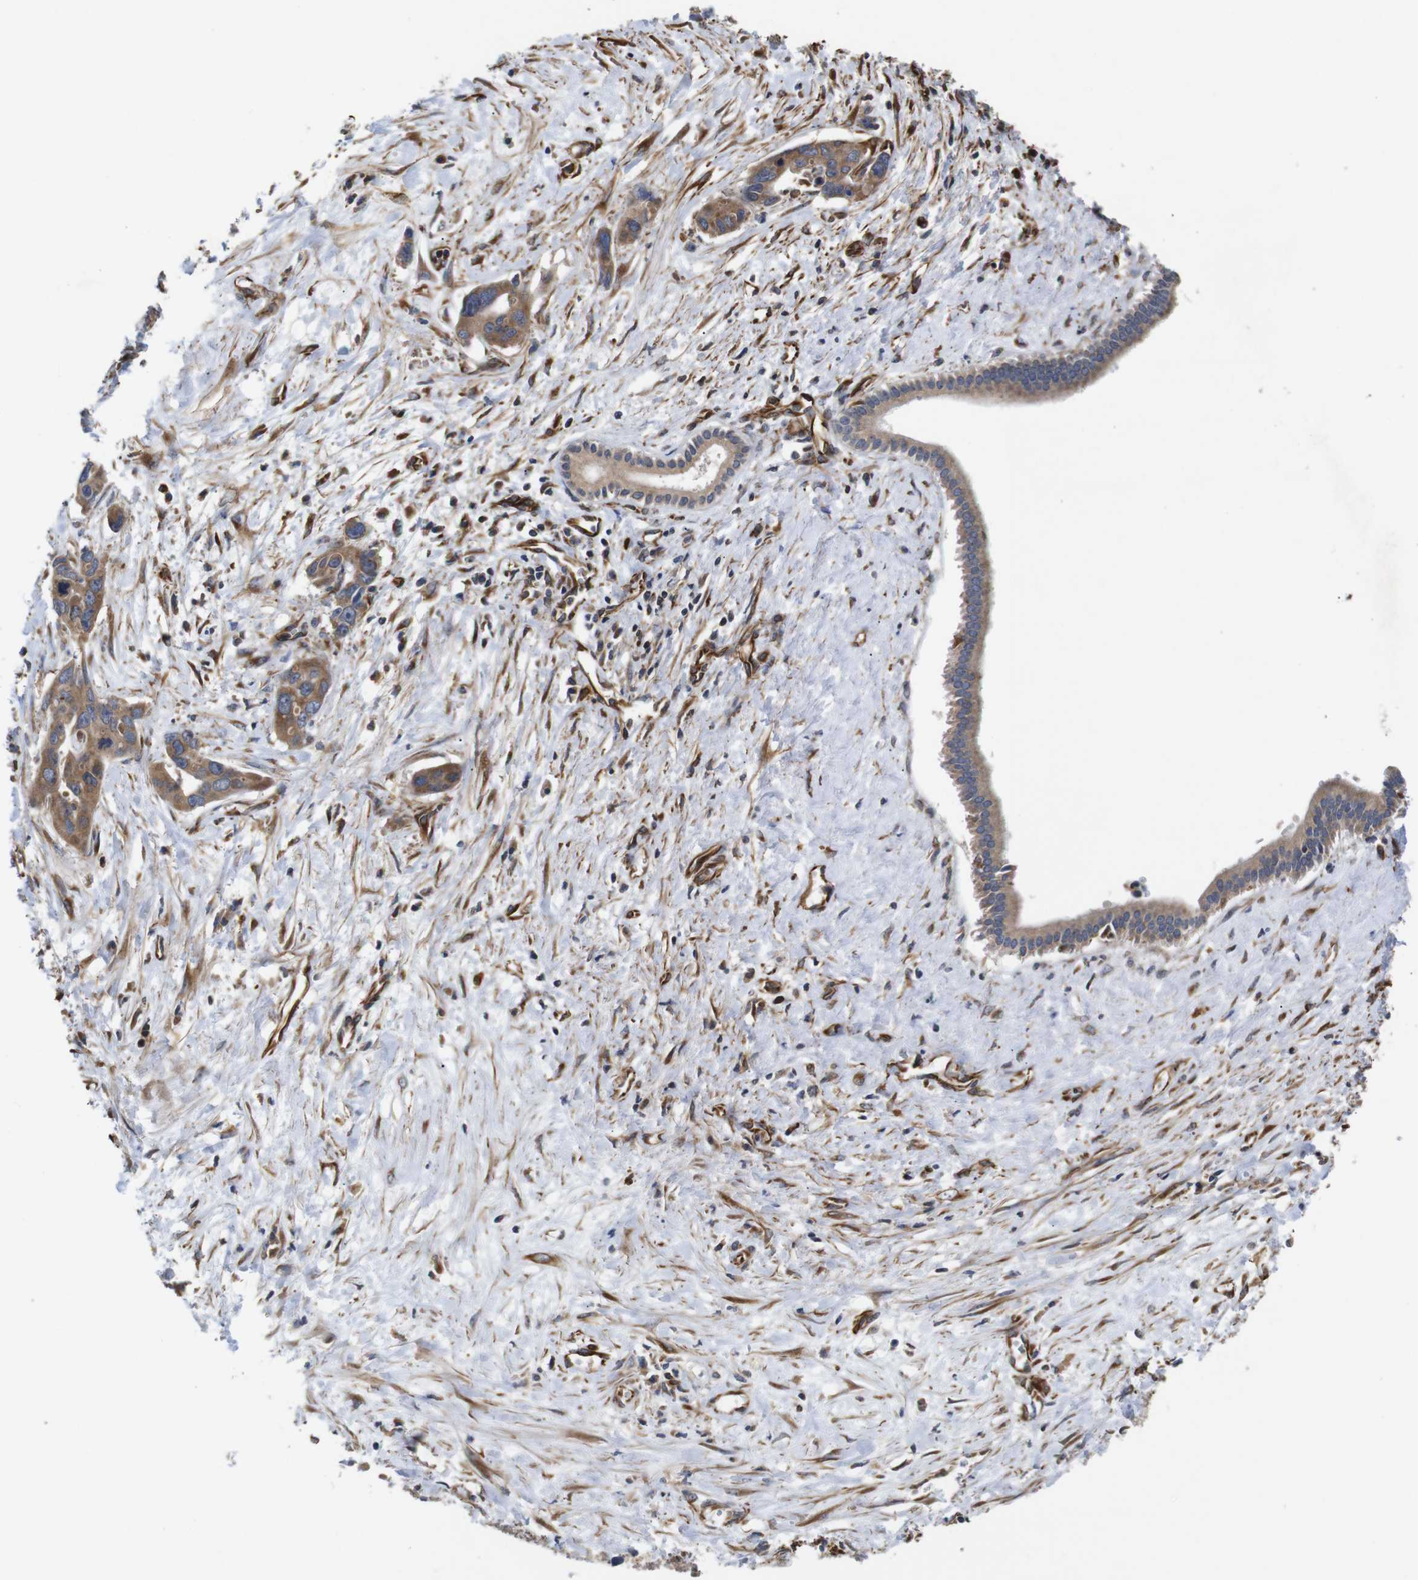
{"staining": {"intensity": "moderate", "quantity": ">75%", "location": "cytoplasmic/membranous"}, "tissue": "liver cancer", "cell_type": "Tumor cells", "image_type": "cancer", "snomed": [{"axis": "morphology", "description": "Cholangiocarcinoma"}, {"axis": "topography", "description": "Liver"}], "caption": "This image demonstrates immunohistochemistry staining of cholangiocarcinoma (liver), with medium moderate cytoplasmic/membranous expression in approximately >75% of tumor cells.", "gene": "POMK", "patient": {"sex": "female", "age": 65}}